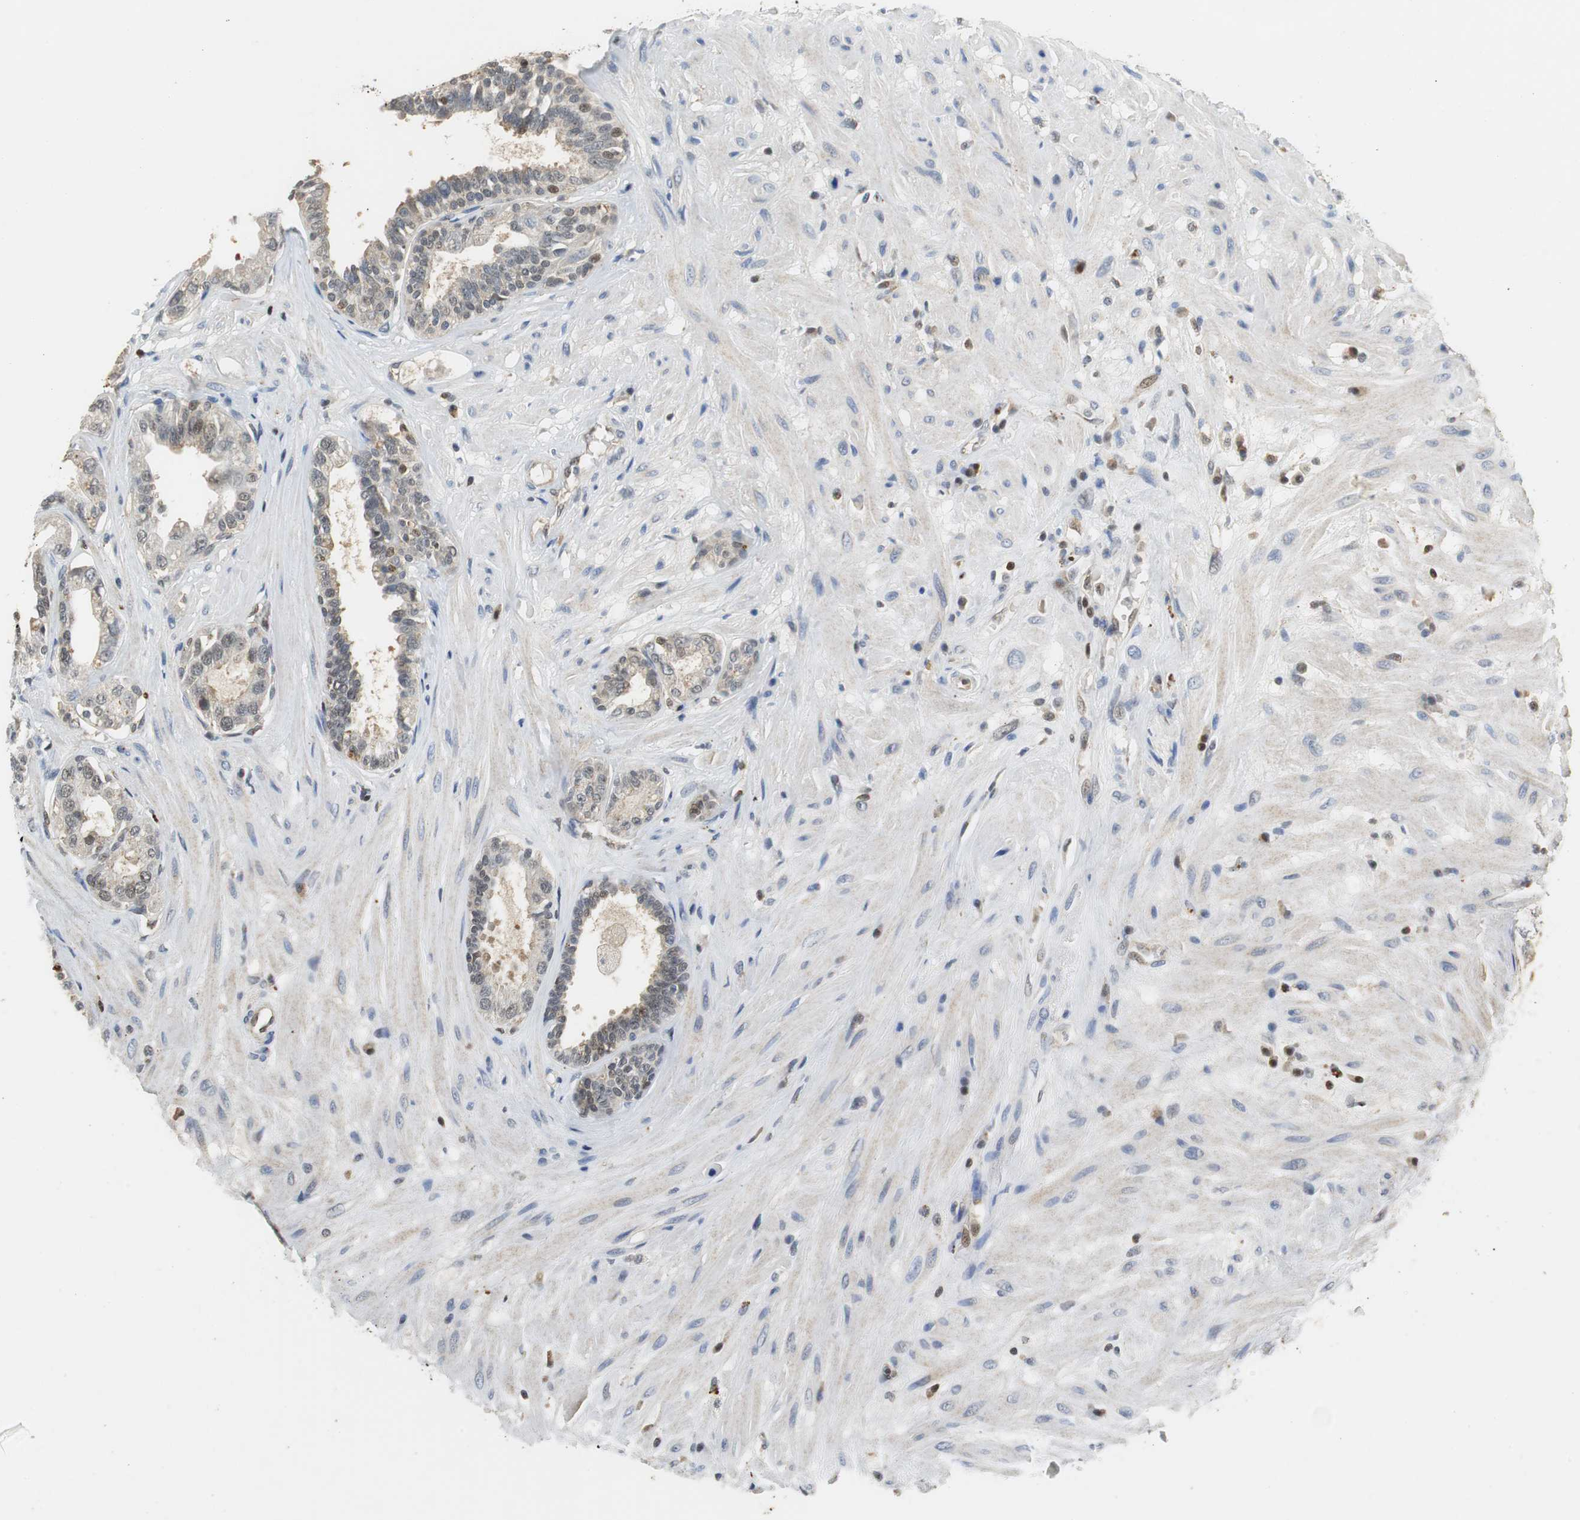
{"staining": {"intensity": "weak", "quantity": ">75%", "location": "cytoplasmic/membranous"}, "tissue": "seminal vesicle", "cell_type": "Glandular cells", "image_type": "normal", "snomed": [{"axis": "morphology", "description": "Normal tissue, NOS"}, {"axis": "topography", "description": "Seminal veicle"}], "caption": "There is low levels of weak cytoplasmic/membranous positivity in glandular cells of unremarkable seminal vesicle, as demonstrated by immunohistochemical staining (brown color).", "gene": "GSDMD", "patient": {"sex": "male", "age": 61}}